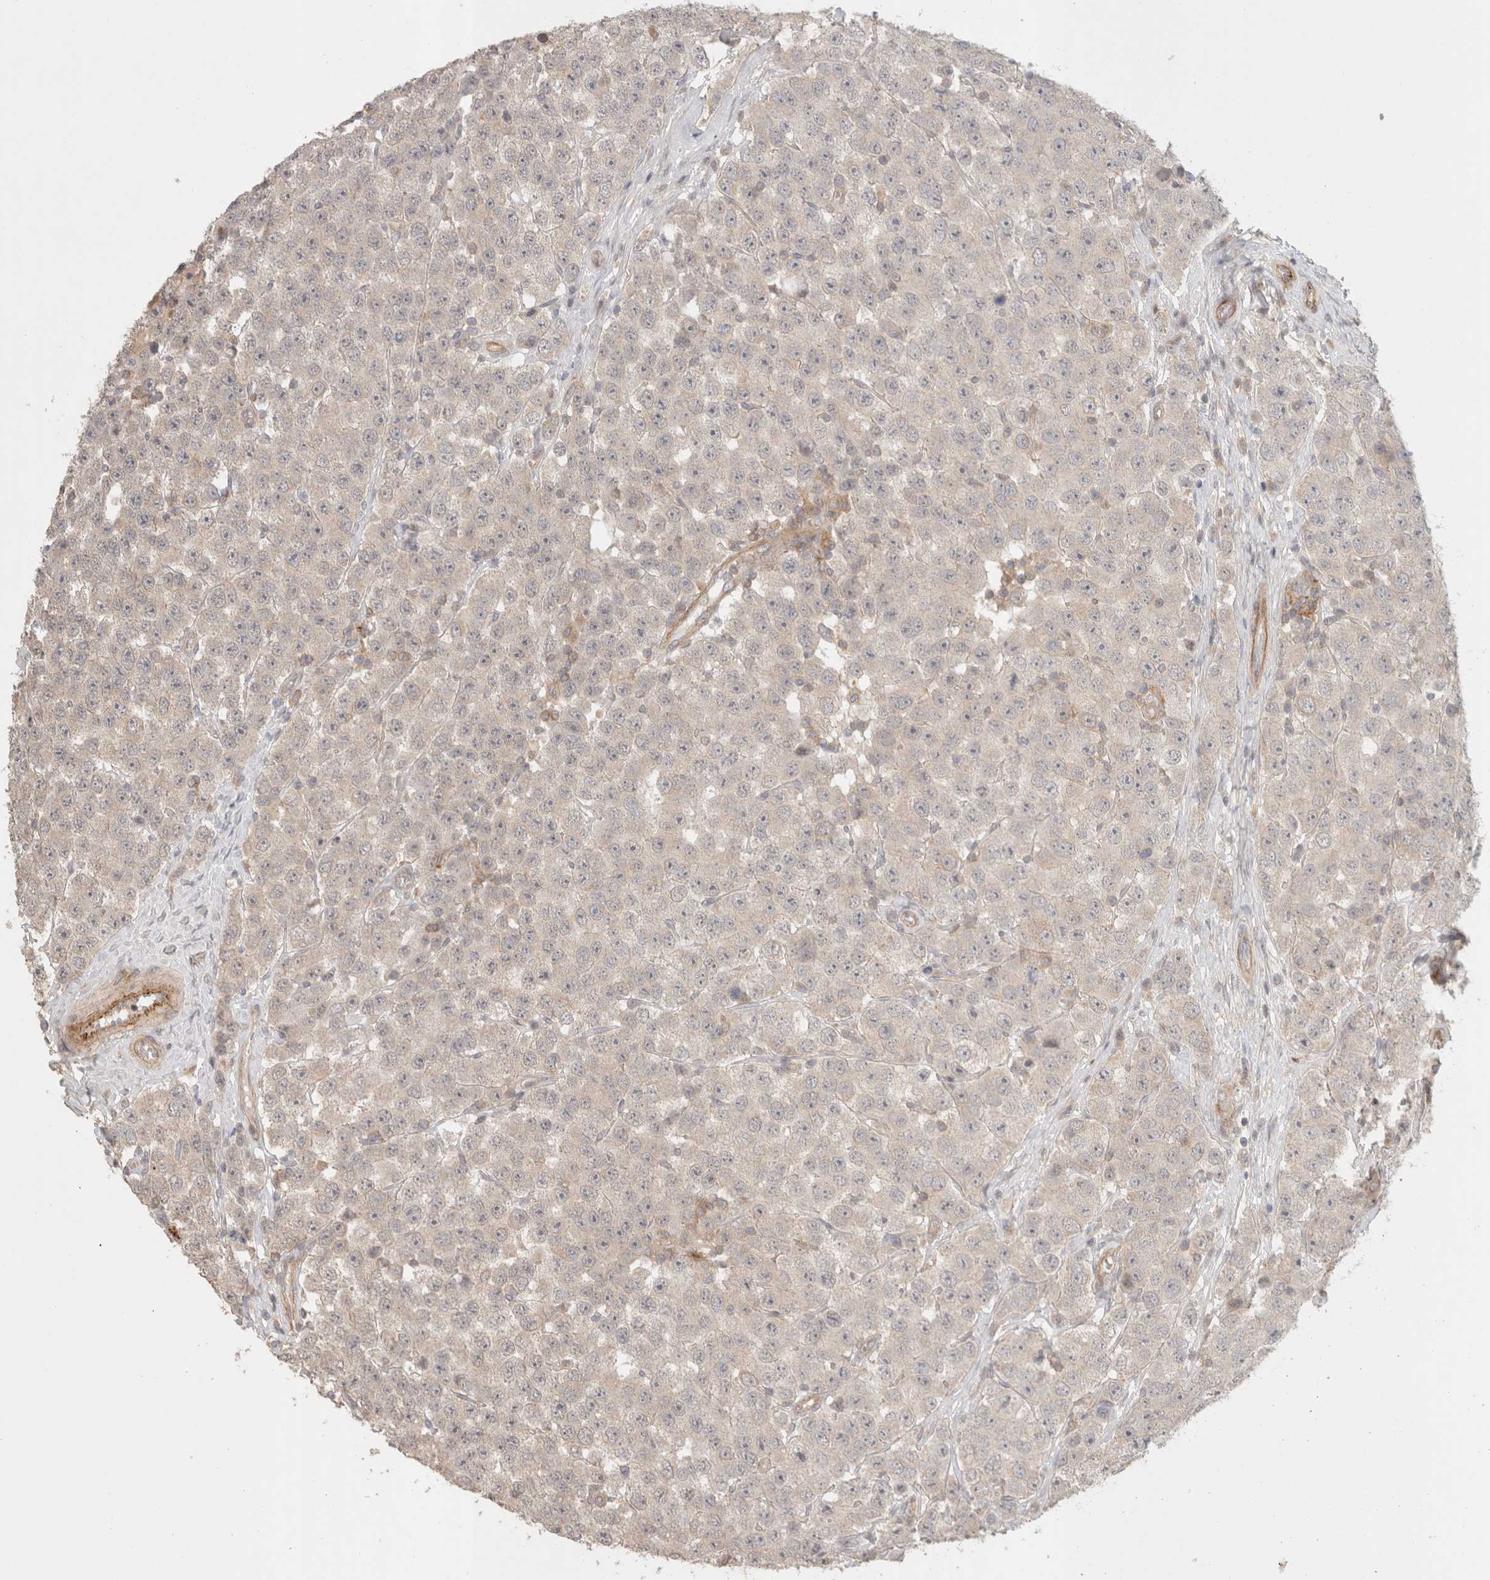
{"staining": {"intensity": "negative", "quantity": "none", "location": "none"}, "tissue": "testis cancer", "cell_type": "Tumor cells", "image_type": "cancer", "snomed": [{"axis": "morphology", "description": "Seminoma, NOS"}, {"axis": "morphology", "description": "Carcinoma, Embryonal, NOS"}, {"axis": "topography", "description": "Testis"}], "caption": "This is an immunohistochemistry (IHC) micrograph of testis cancer (seminoma). There is no staining in tumor cells.", "gene": "HSPG2", "patient": {"sex": "male", "age": 28}}